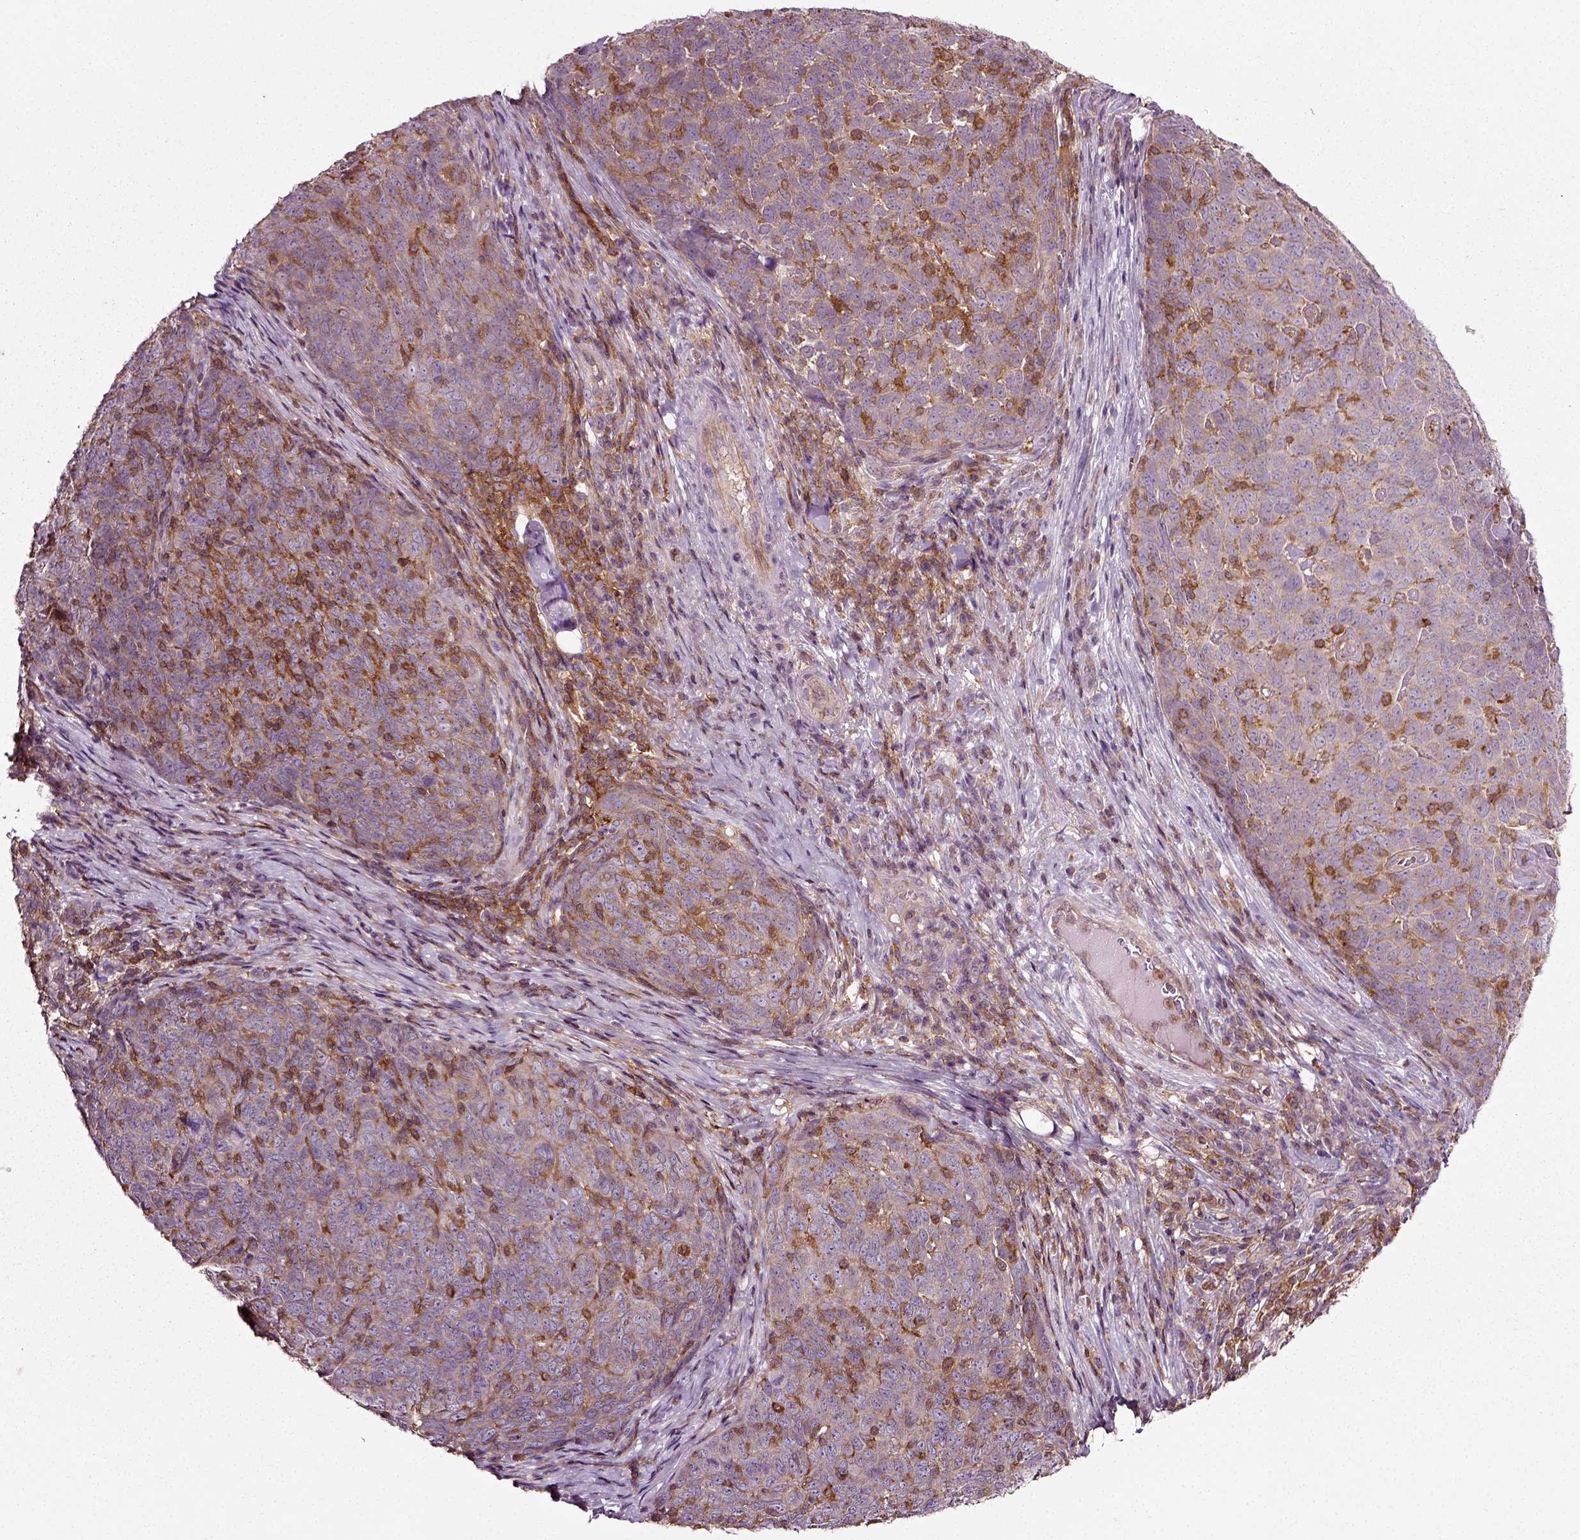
{"staining": {"intensity": "negative", "quantity": "none", "location": "none"}, "tissue": "skin cancer", "cell_type": "Tumor cells", "image_type": "cancer", "snomed": [{"axis": "morphology", "description": "Squamous cell carcinoma, NOS"}, {"axis": "topography", "description": "Skin"}, {"axis": "topography", "description": "Anal"}], "caption": "The histopathology image displays no significant positivity in tumor cells of skin cancer.", "gene": "RHOF", "patient": {"sex": "female", "age": 51}}